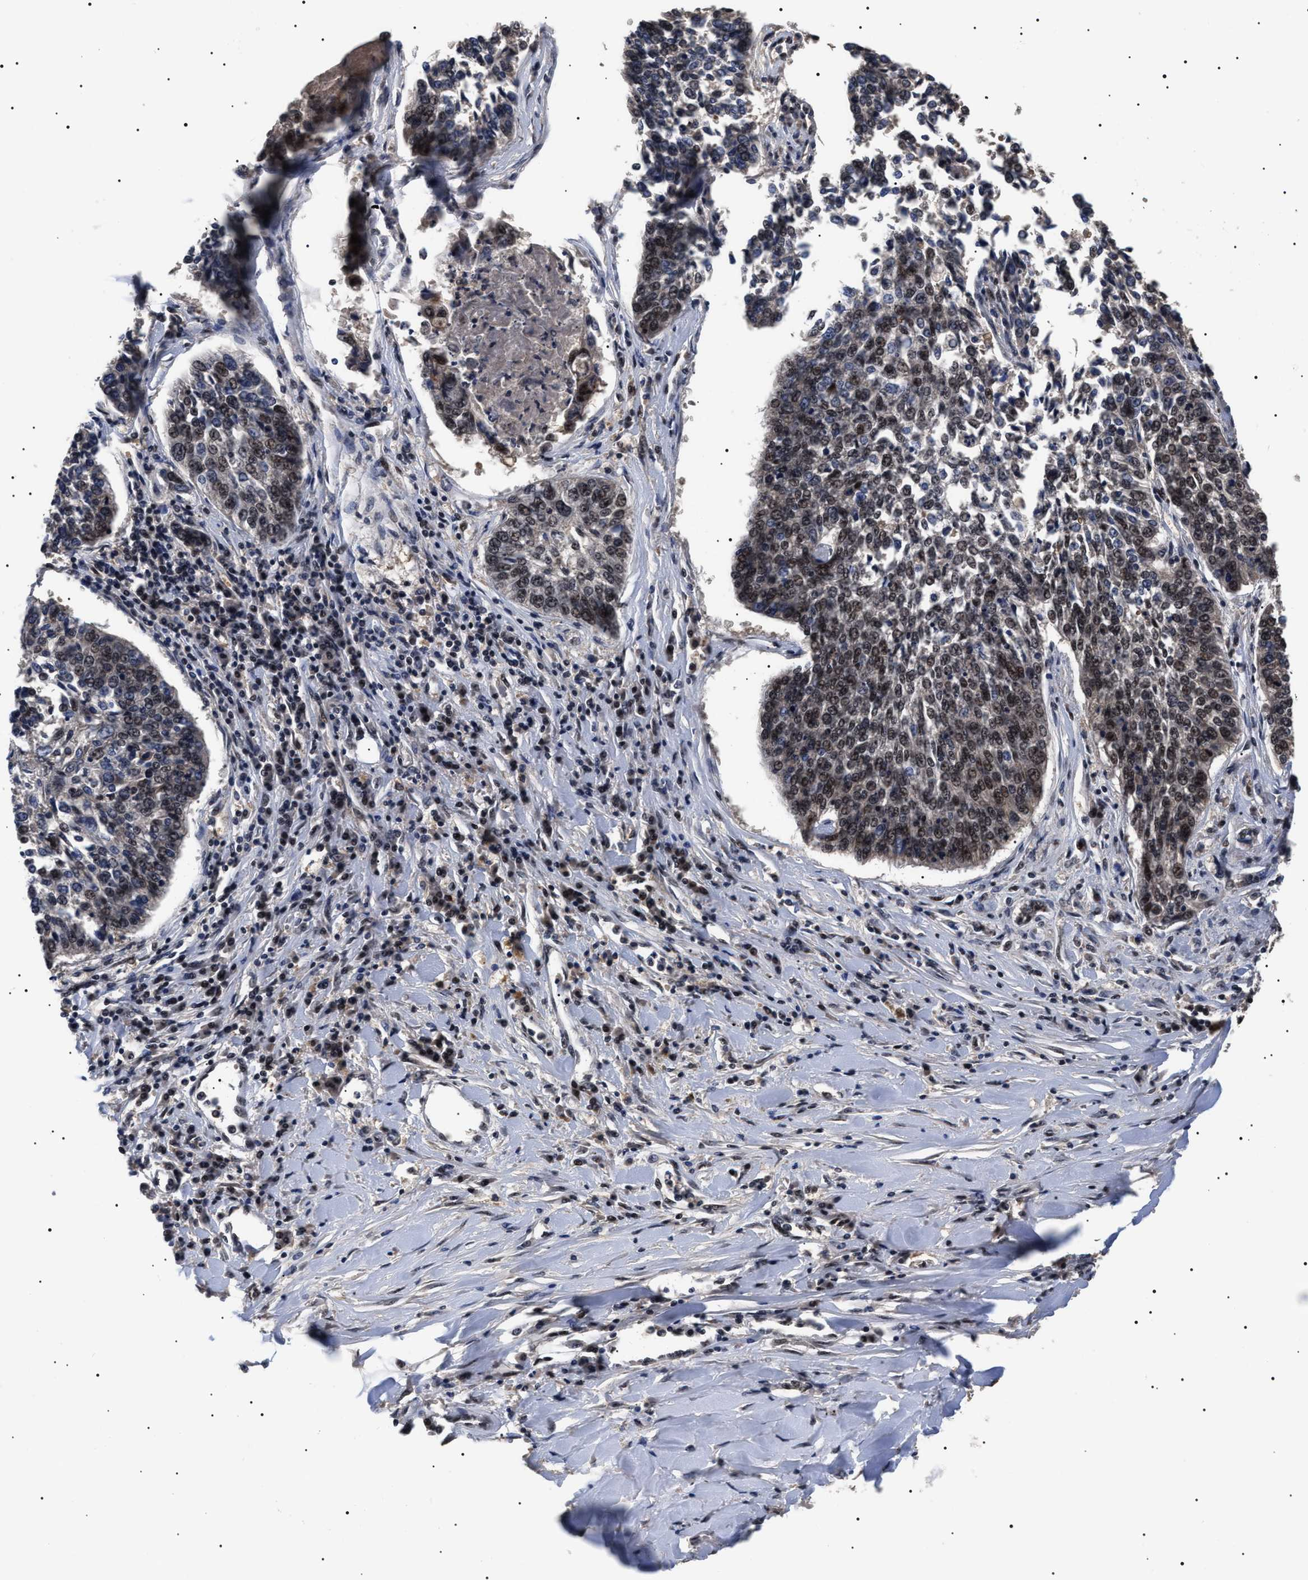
{"staining": {"intensity": "moderate", "quantity": "25%-75%", "location": "nuclear"}, "tissue": "lung cancer", "cell_type": "Tumor cells", "image_type": "cancer", "snomed": [{"axis": "morphology", "description": "Normal tissue, NOS"}, {"axis": "morphology", "description": "Squamous cell carcinoma, NOS"}, {"axis": "topography", "description": "Cartilage tissue"}, {"axis": "topography", "description": "Bronchus"}, {"axis": "topography", "description": "Lung"}], "caption": "This is an image of immunohistochemistry (IHC) staining of lung squamous cell carcinoma, which shows moderate positivity in the nuclear of tumor cells.", "gene": "CAAP1", "patient": {"sex": "female", "age": 49}}